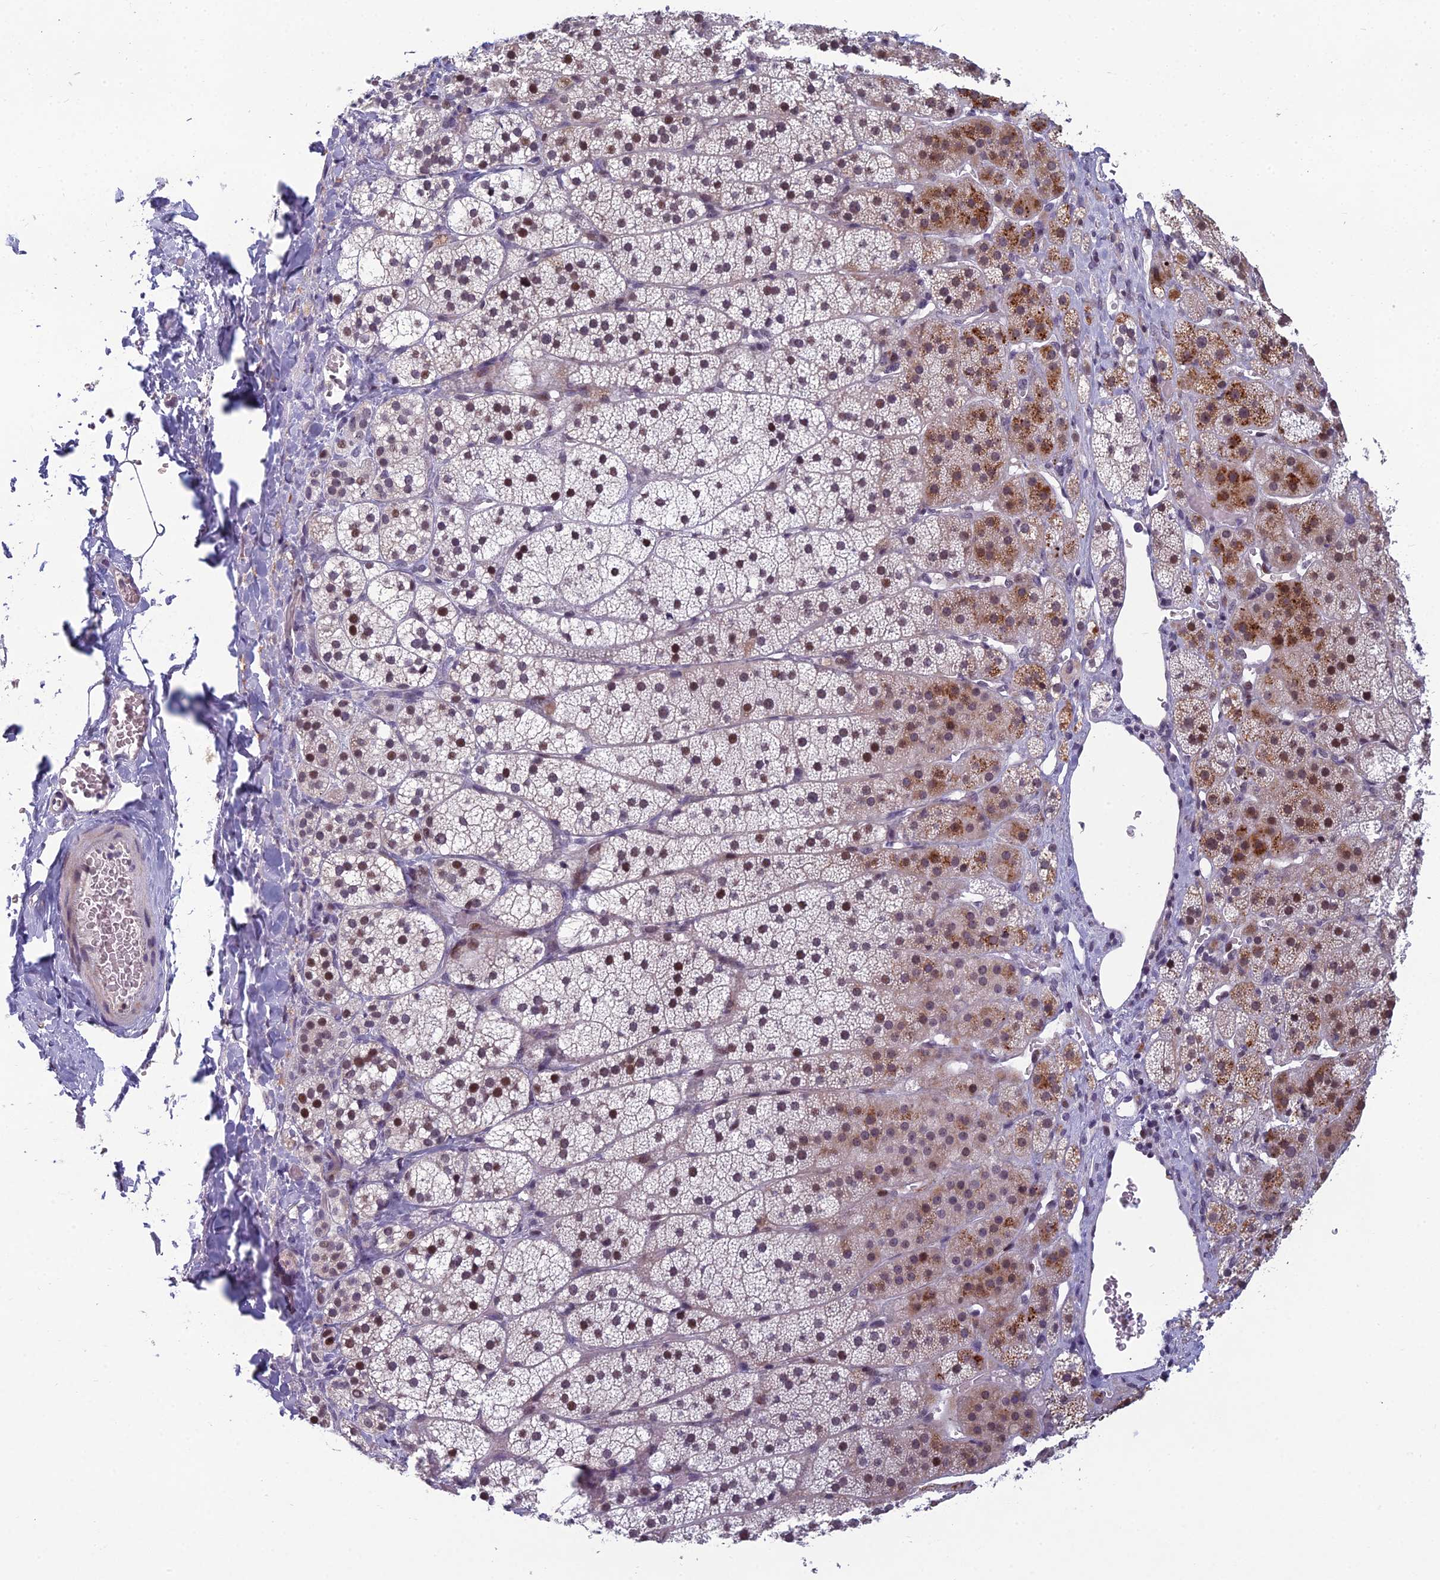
{"staining": {"intensity": "moderate", "quantity": ">75%", "location": "cytoplasmic/membranous,nuclear"}, "tissue": "adrenal gland", "cell_type": "Glandular cells", "image_type": "normal", "snomed": [{"axis": "morphology", "description": "Normal tissue, NOS"}, {"axis": "topography", "description": "Adrenal gland"}], "caption": "Glandular cells show medium levels of moderate cytoplasmic/membranous,nuclear staining in approximately >75% of cells in benign human adrenal gland. (Stains: DAB in brown, nuclei in blue, Microscopy: brightfield microscopy at high magnification).", "gene": "RGS17", "patient": {"sex": "female", "age": 44}}